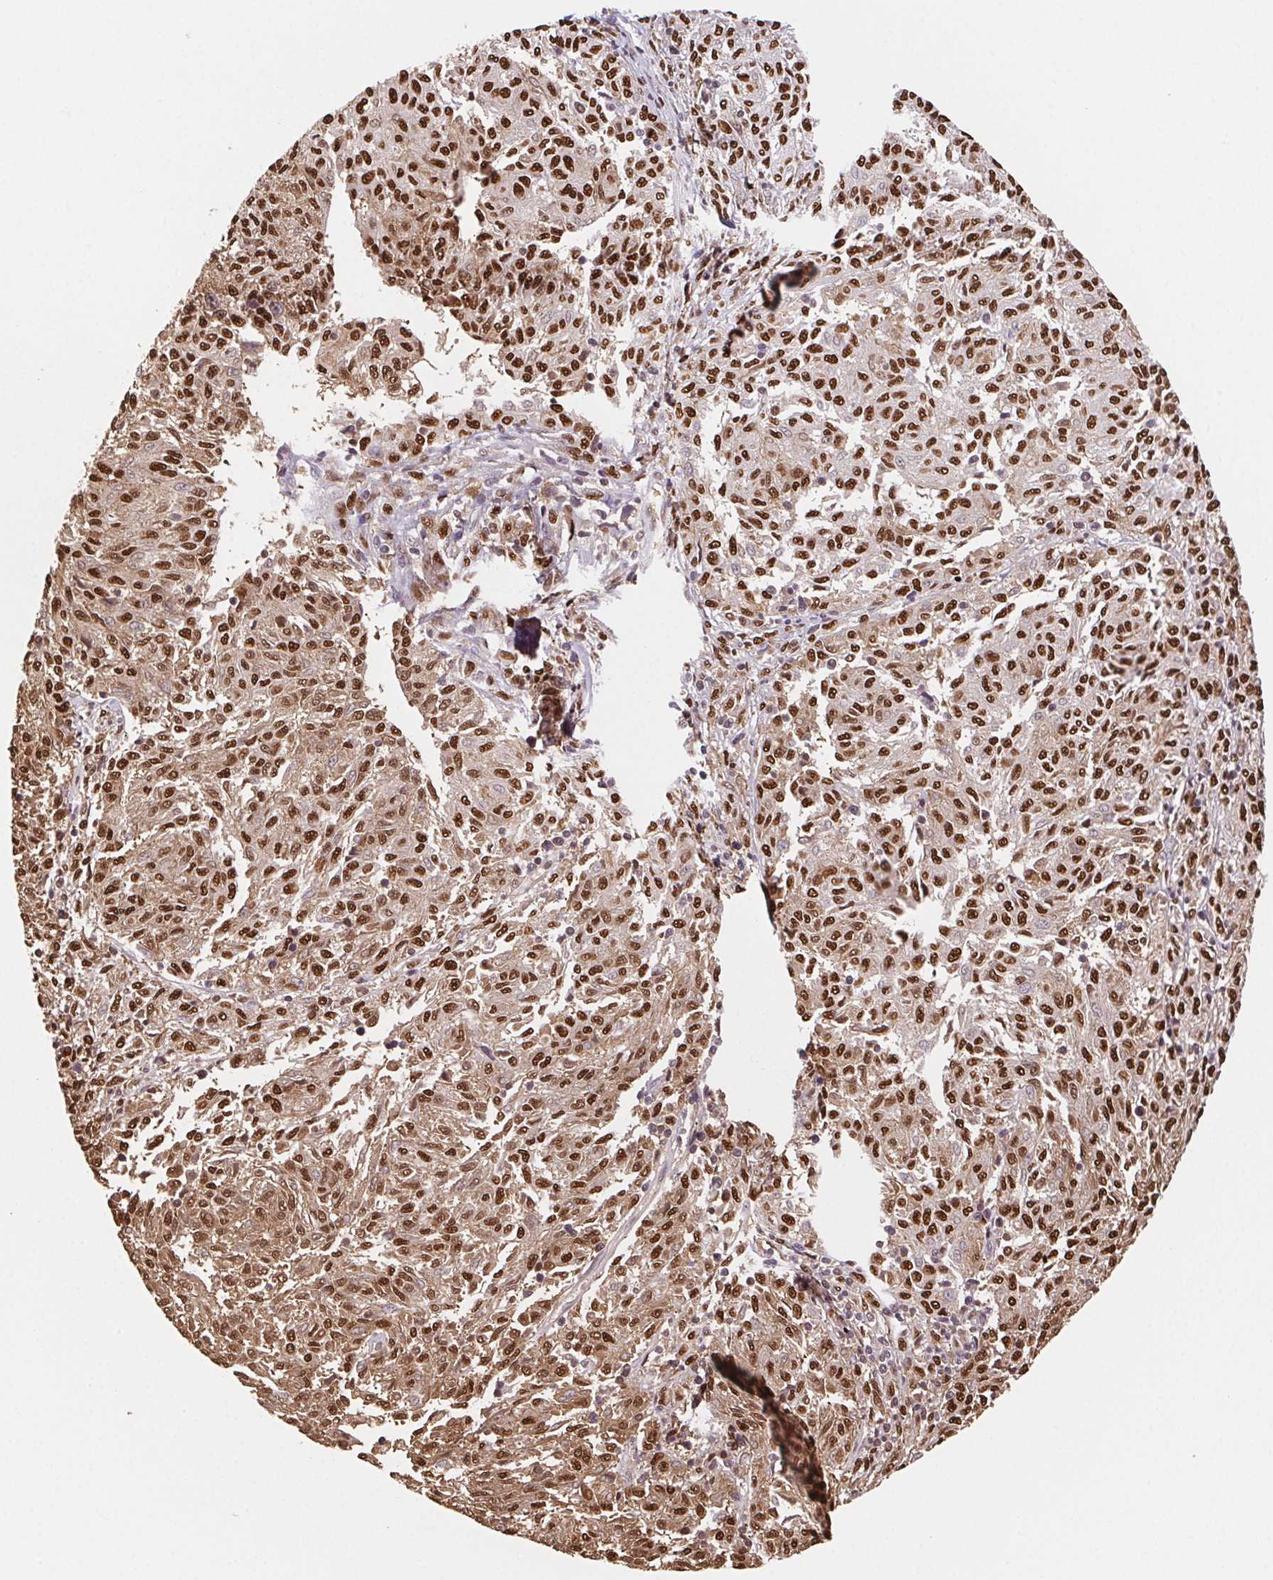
{"staining": {"intensity": "moderate", "quantity": ">75%", "location": "cytoplasmic/membranous,nuclear"}, "tissue": "melanoma", "cell_type": "Tumor cells", "image_type": "cancer", "snomed": [{"axis": "morphology", "description": "Malignant melanoma, NOS"}, {"axis": "topography", "description": "Skin"}], "caption": "A high-resolution photomicrograph shows immunohistochemistry staining of melanoma, which displays moderate cytoplasmic/membranous and nuclear staining in approximately >75% of tumor cells. Using DAB (brown) and hematoxylin (blue) stains, captured at high magnification using brightfield microscopy.", "gene": "SET", "patient": {"sex": "female", "age": 72}}